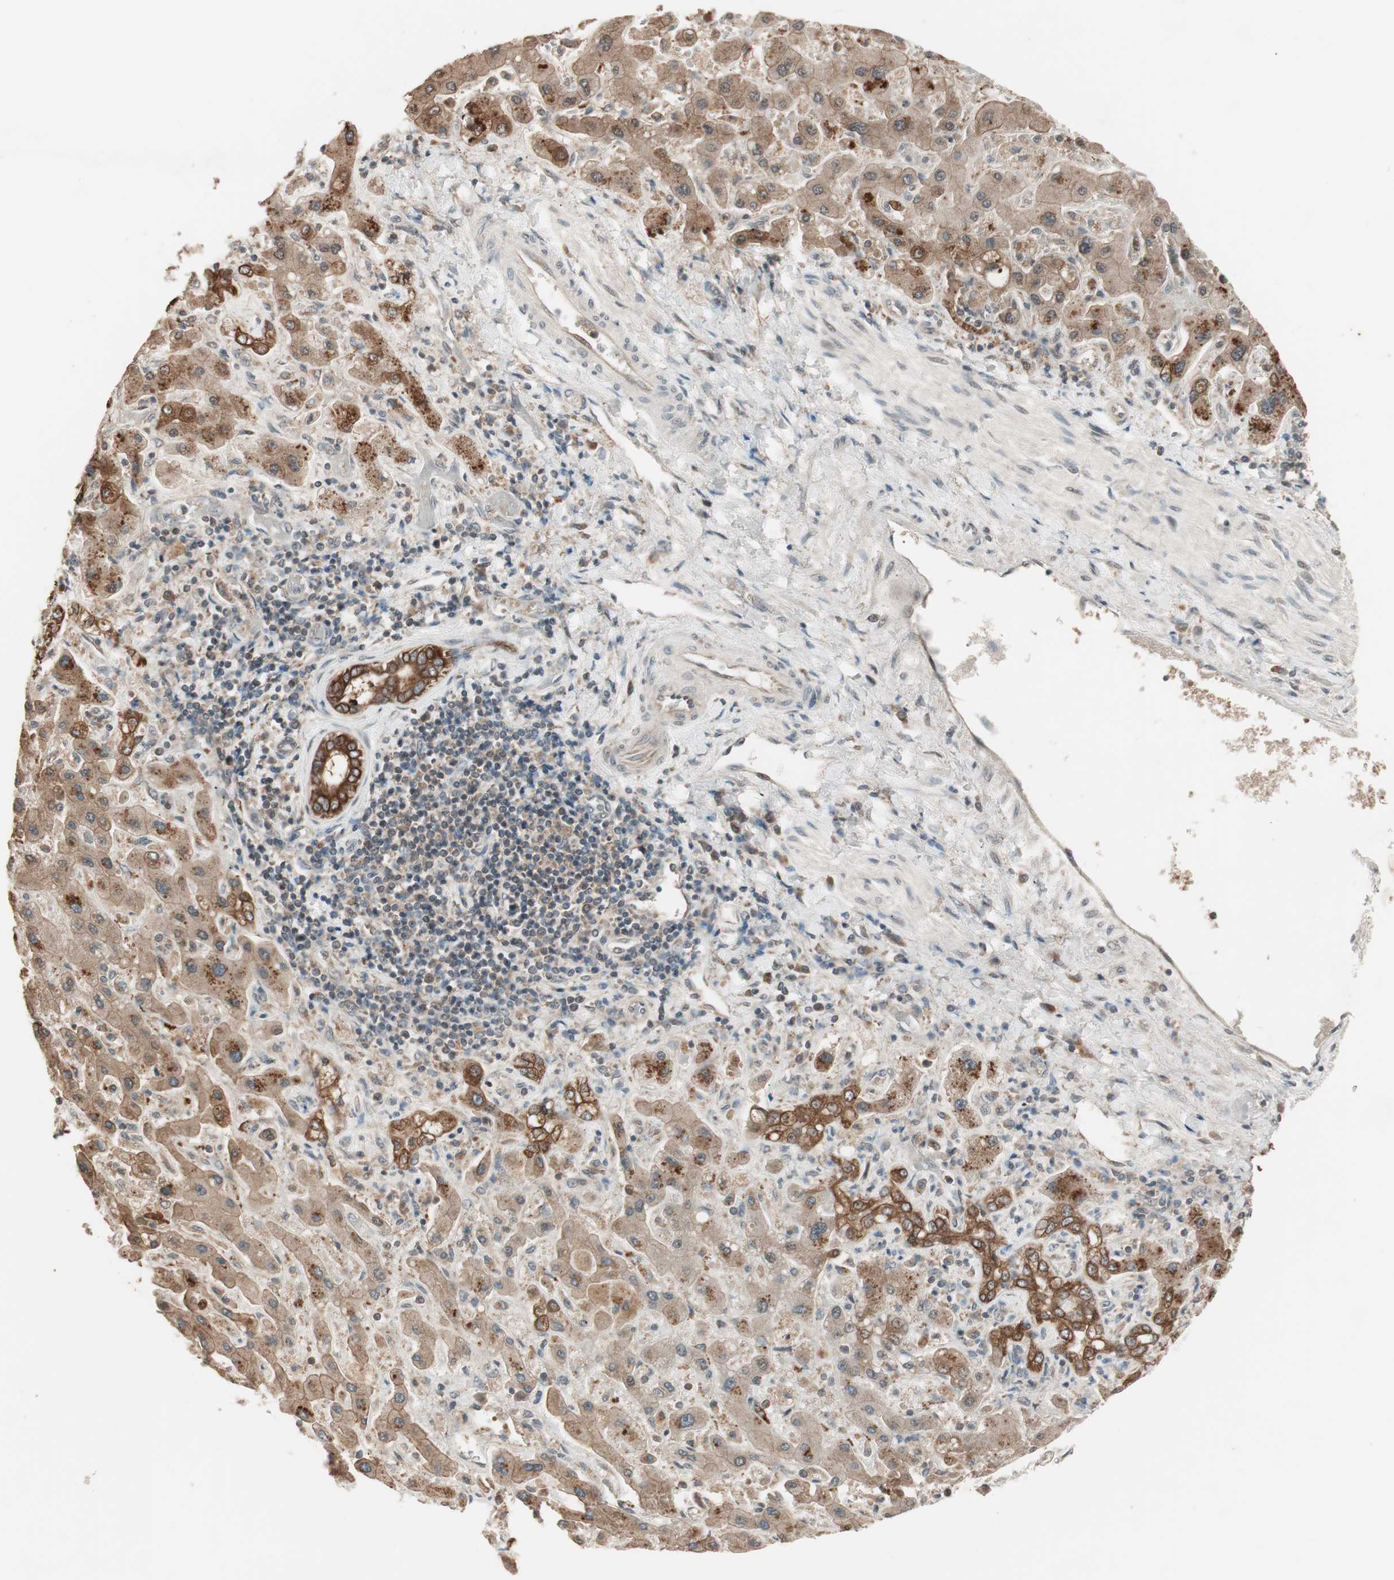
{"staining": {"intensity": "moderate", "quantity": ">75%", "location": "cytoplasmic/membranous"}, "tissue": "liver cancer", "cell_type": "Tumor cells", "image_type": "cancer", "snomed": [{"axis": "morphology", "description": "Cholangiocarcinoma"}, {"axis": "topography", "description": "Liver"}], "caption": "Immunohistochemical staining of liver cancer shows medium levels of moderate cytoplasmic/membranous positivity in about >75% of tumor cells.", "gene": "FBXO5", "patient": {"sex": "male", "age": 50}}